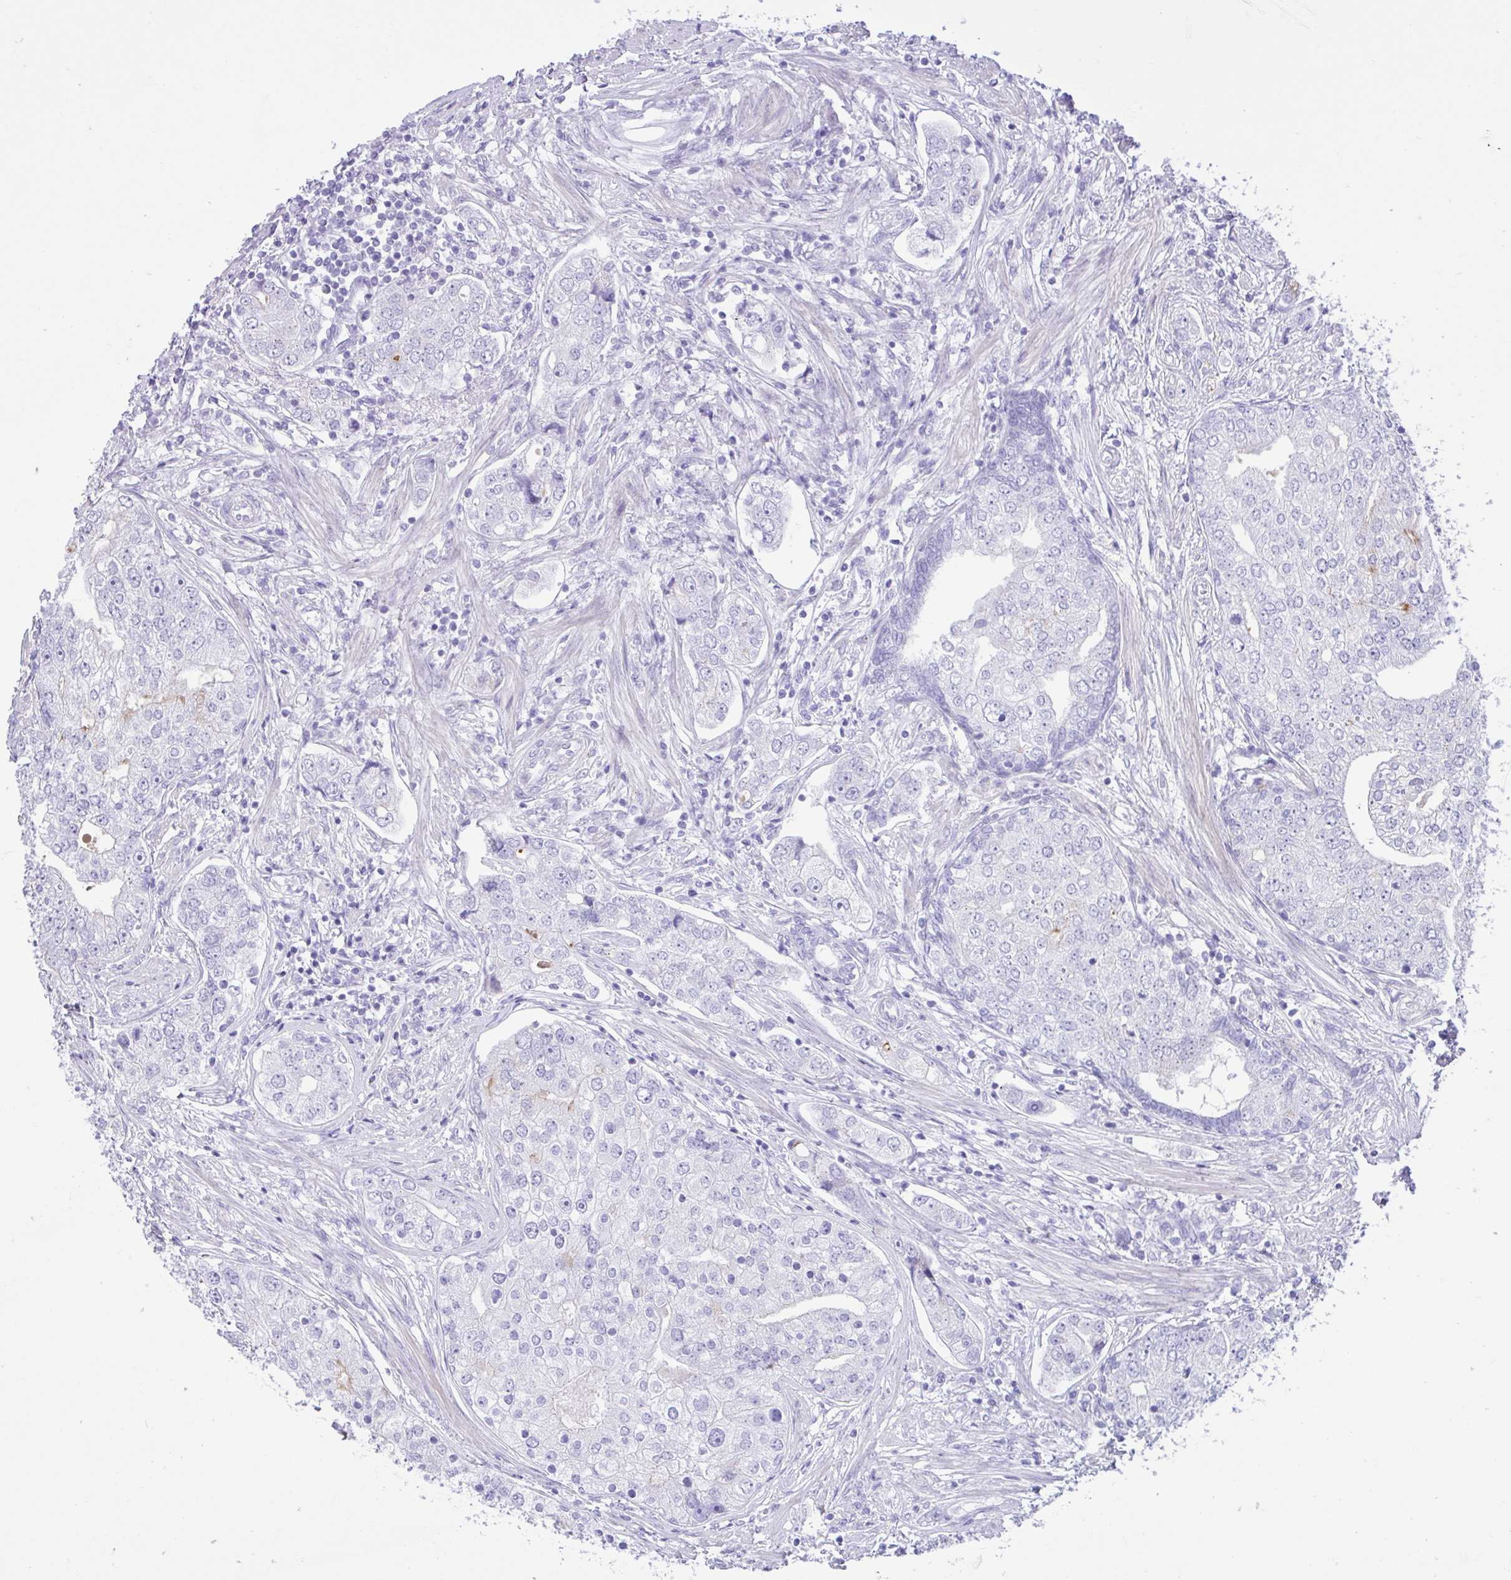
{"staining": {"intensity": "negative", "quantity": "none", "location": "none"}, "tissue": "prostate cancer", "cell_type": "Tumor cells", "image_type": "cancer", "snomed": [{"axis": "morphology", "description": "Adenocarcinoma, High grade"}, {"axis": "topography", "description": "Prostate"}], "caption": "Immunohistochemical staining of human prostate cancer exhibits no significant staining in tumor cells.", "gene": "REEP1", "patient": {"sex": "male", "age": 60}}